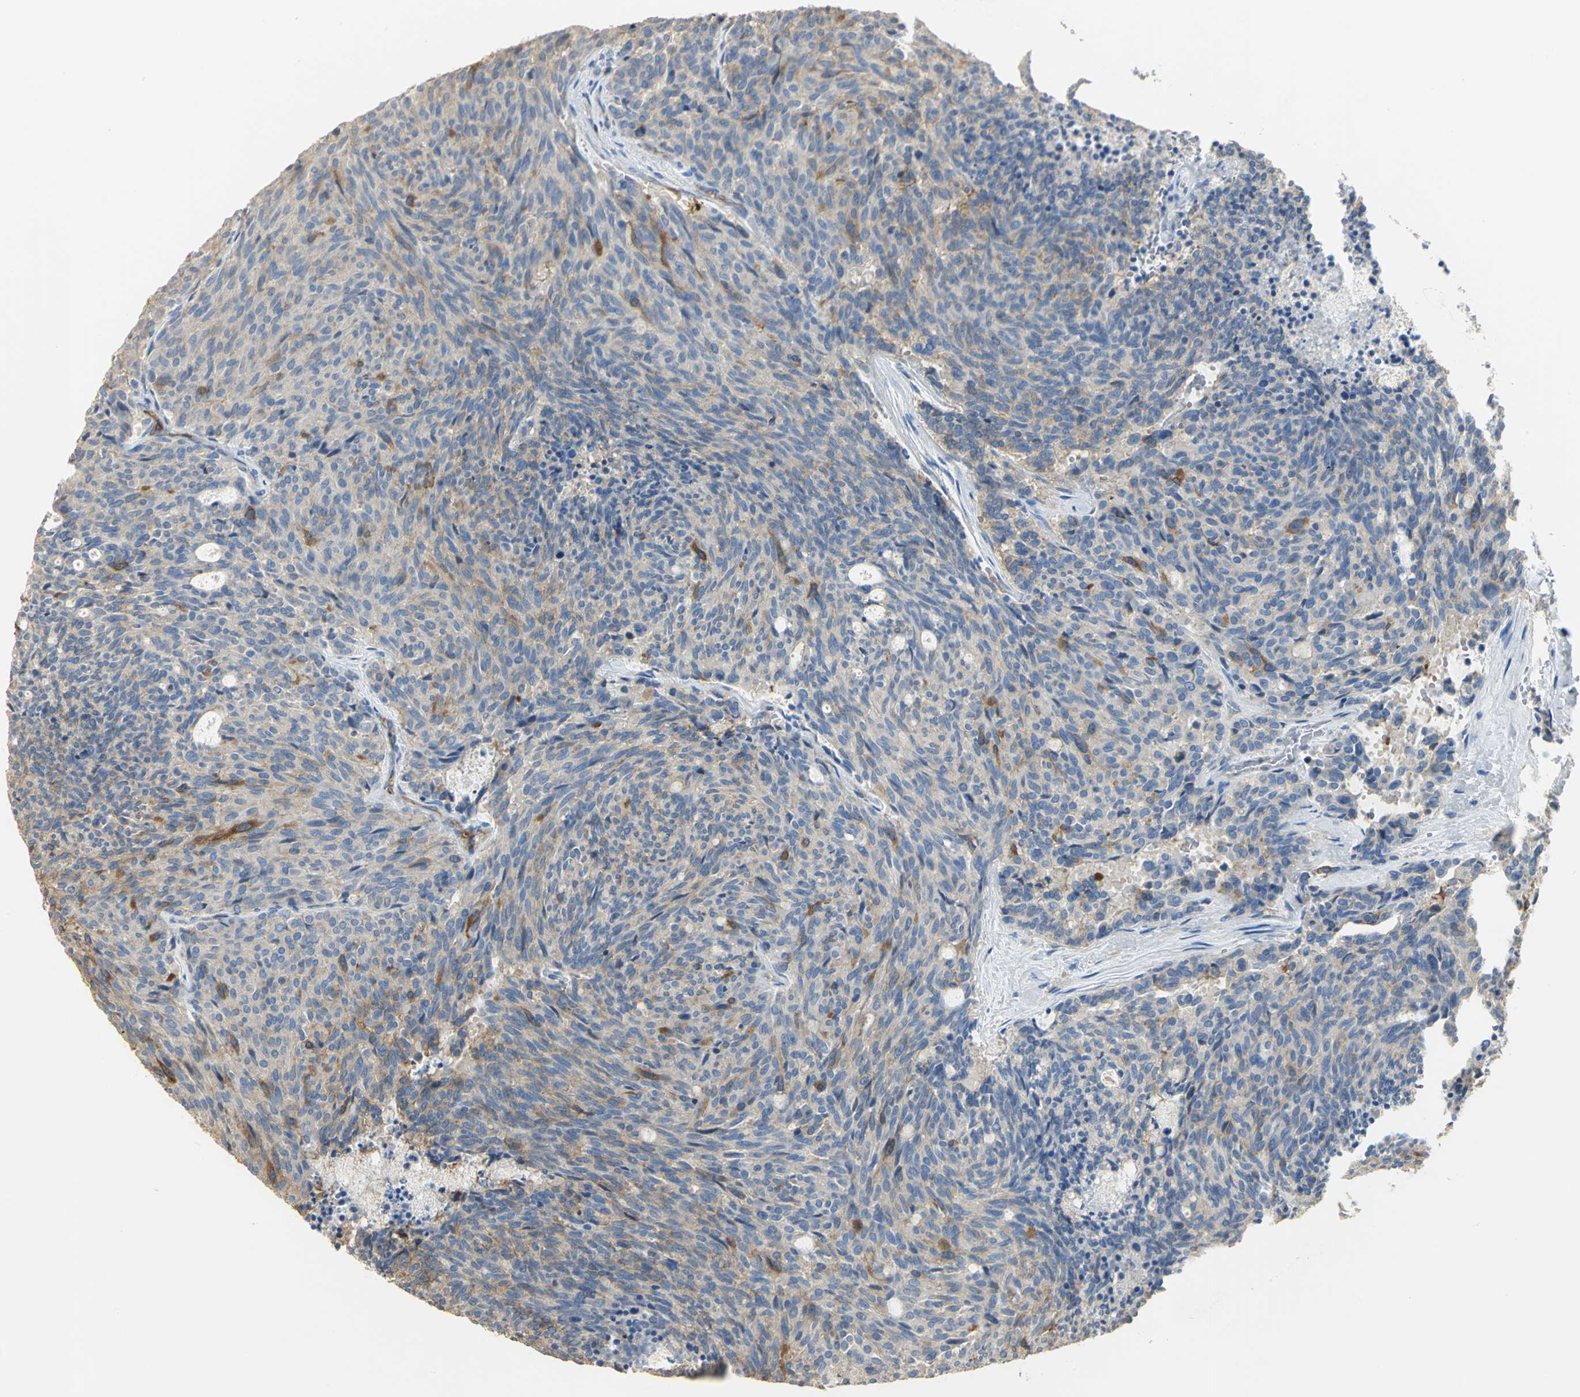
{"staining": {"intensity": "strong", "quantity": "<25%", "location": "cytoplasmic/membranous"}, "tissue": "carcinoid", "cell_type": "Tumor cells", "image_type": "cancer", "snomed": [{"axis": "morphology", "description": "Carcinoid, malignant, NOS"}, {"axis": "topography", "description": "Pancreas"}], "caption": "The image demonstrates immunohistochemical staining of carcinoid. There is strong cytoplasmic/membranous positivity is present in about <25% of tumor cells.", "gene": "DLGAP5", "patient": {"sex": "female", "age": 54}}